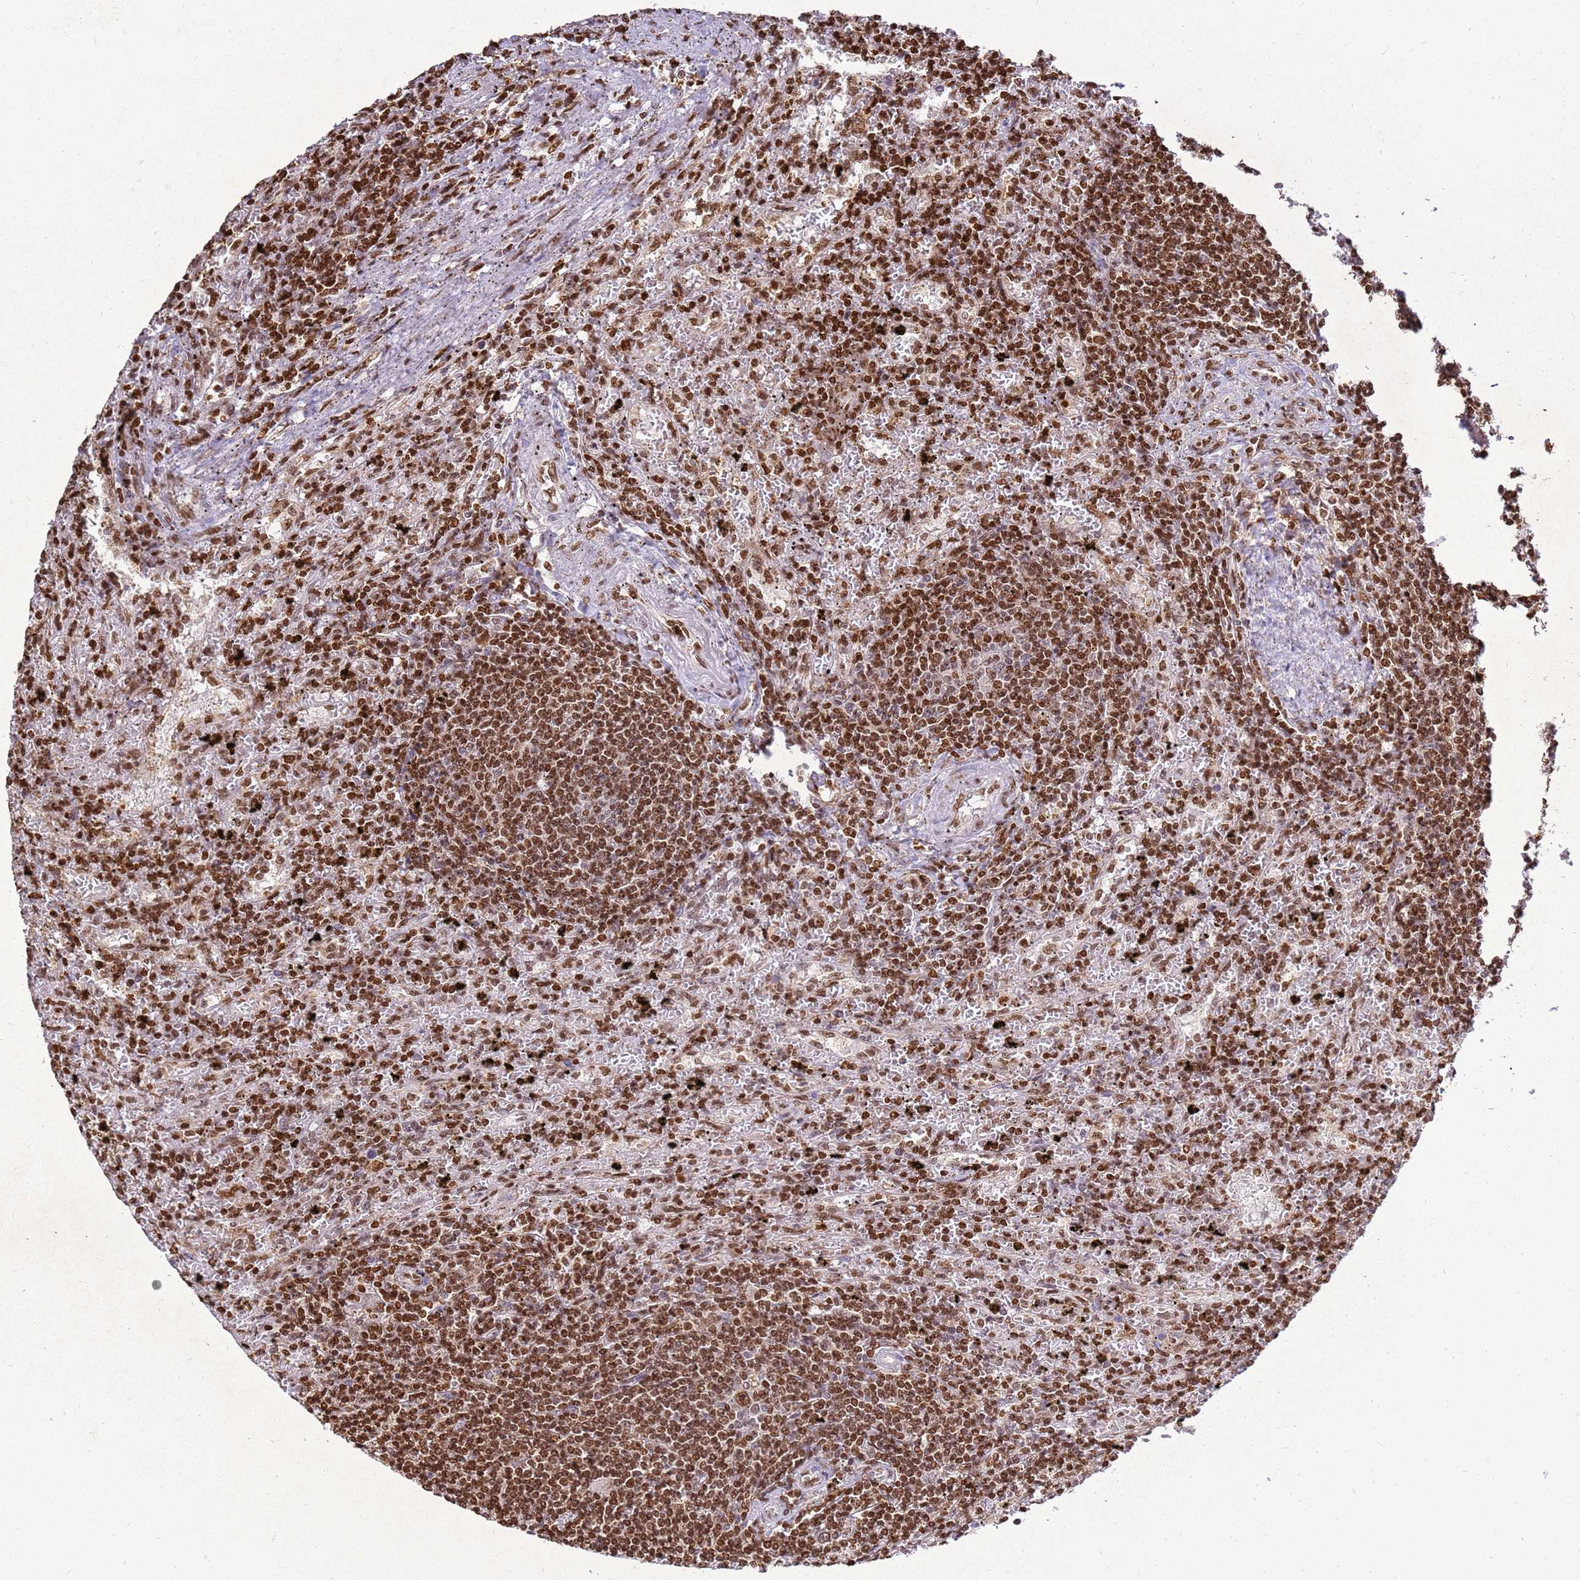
{"staining": {"intensity": "moderate", "quantity": ">75%", "location": "nuclear"}, "tissue": "lymphoma", "cell_type": "Tumor cells", "image_type": "cancer", "snomed": [{"axis": "morphology", "description": "Malignant lymphoma, non-Hodgkin's type, Low grade"}, {"axis": "topography", "description": "Spleen"}], "caption": "Moderate nuclear staining is identified in about >75% of tumor cells in malignant lymphoma, non-Hodgkin's type (low-grade).", "gene": "APEX1", "patient": {"sex": "male", "age": 76}}